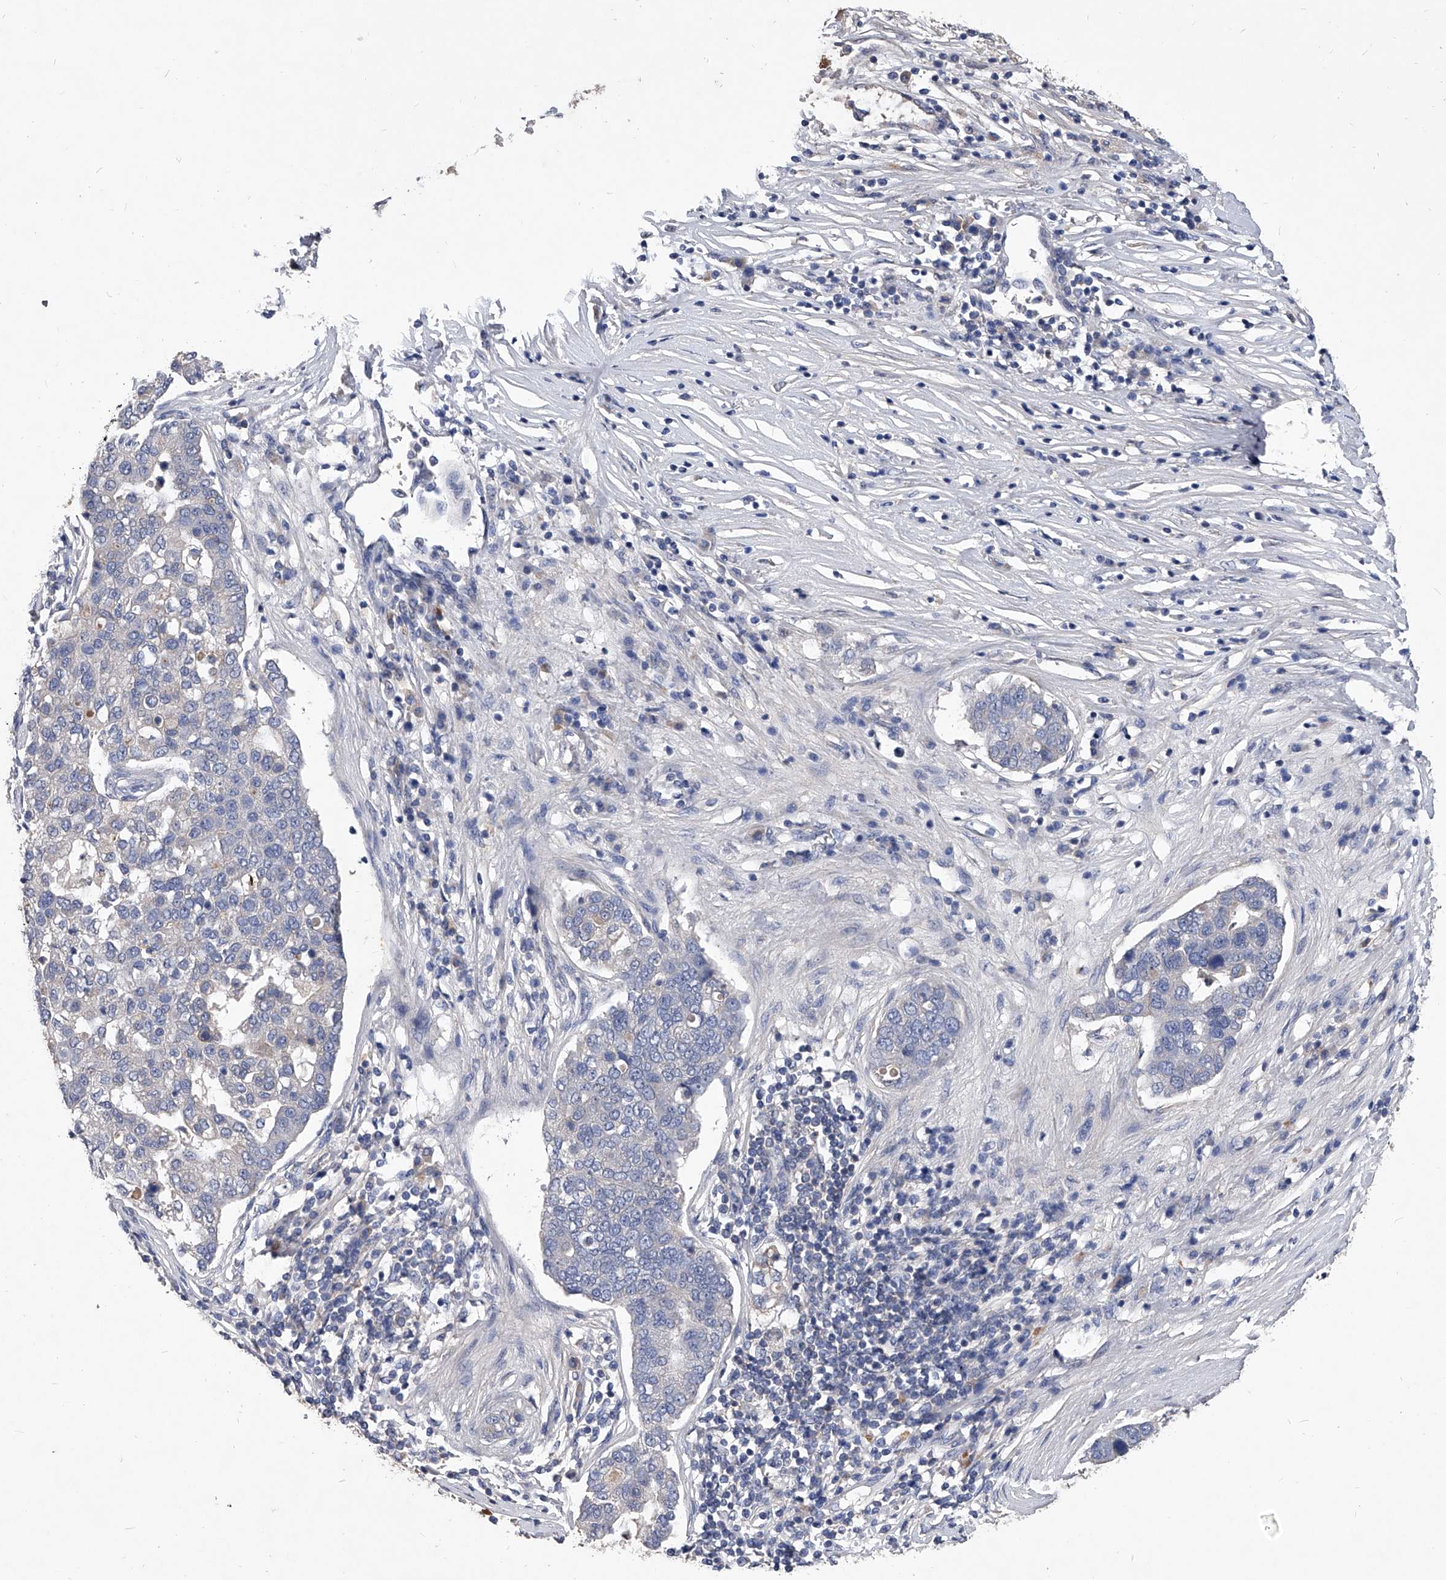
{"staining": {"intensity": "negative", "quantity": "none", "location": "none"}, "tissue": "pancreatic cancer", "cell_type": "Tumor cells", "image_type": "cancer", "snomed": [{"axis": "morphology", "description": "Adenocarcinoma, NOS"}, {"axis": "topography", "description": "Pancreas"}], "caption": "A micrograph of pancreatic cancer (adenocarcinoma) stained for a protein shows no brown staining in tumor cells.", "gene": "C5", "patient": {"sex": "female", "age": 61}}